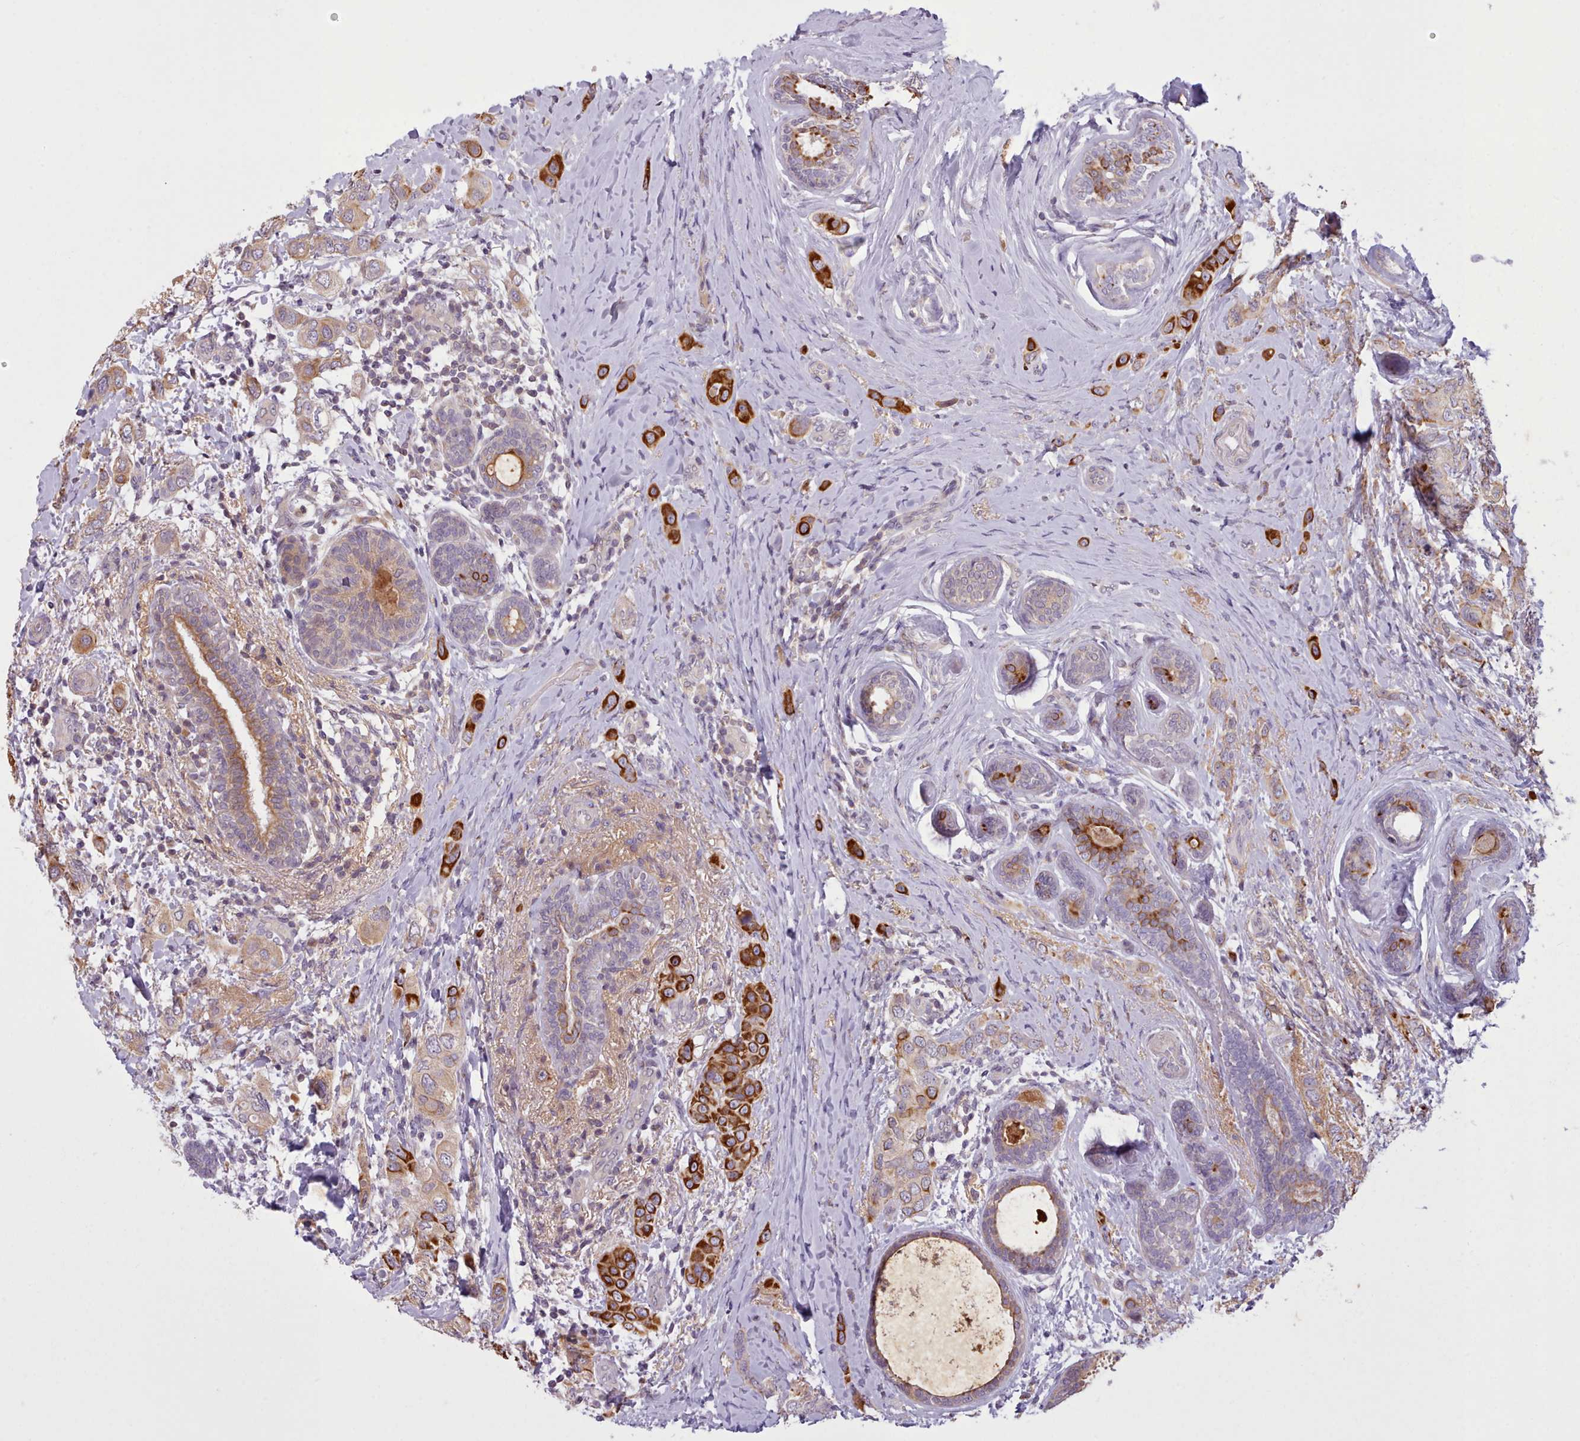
{"staining": {"intensity": "strong", "quantity": "25%-75%", "location": "cytoplasmic/membranous"}, "tissue": "breast cancer", "cell_type": "Tumor cells", "image_type": "cancer", "snomed": [{"axis": "morphology", "description": "Lobular carcinoma"}, {"axis": "topography", "description": "Breast"}], "caption": "This is a photomicrograph of IHC staining of lobular carcinoma (breast), which shows strong positivity in the cytoplasmic/membranous of tumor cells.", "gene": "NMRK1", "patient": {"sex": "female", "age": 51}}